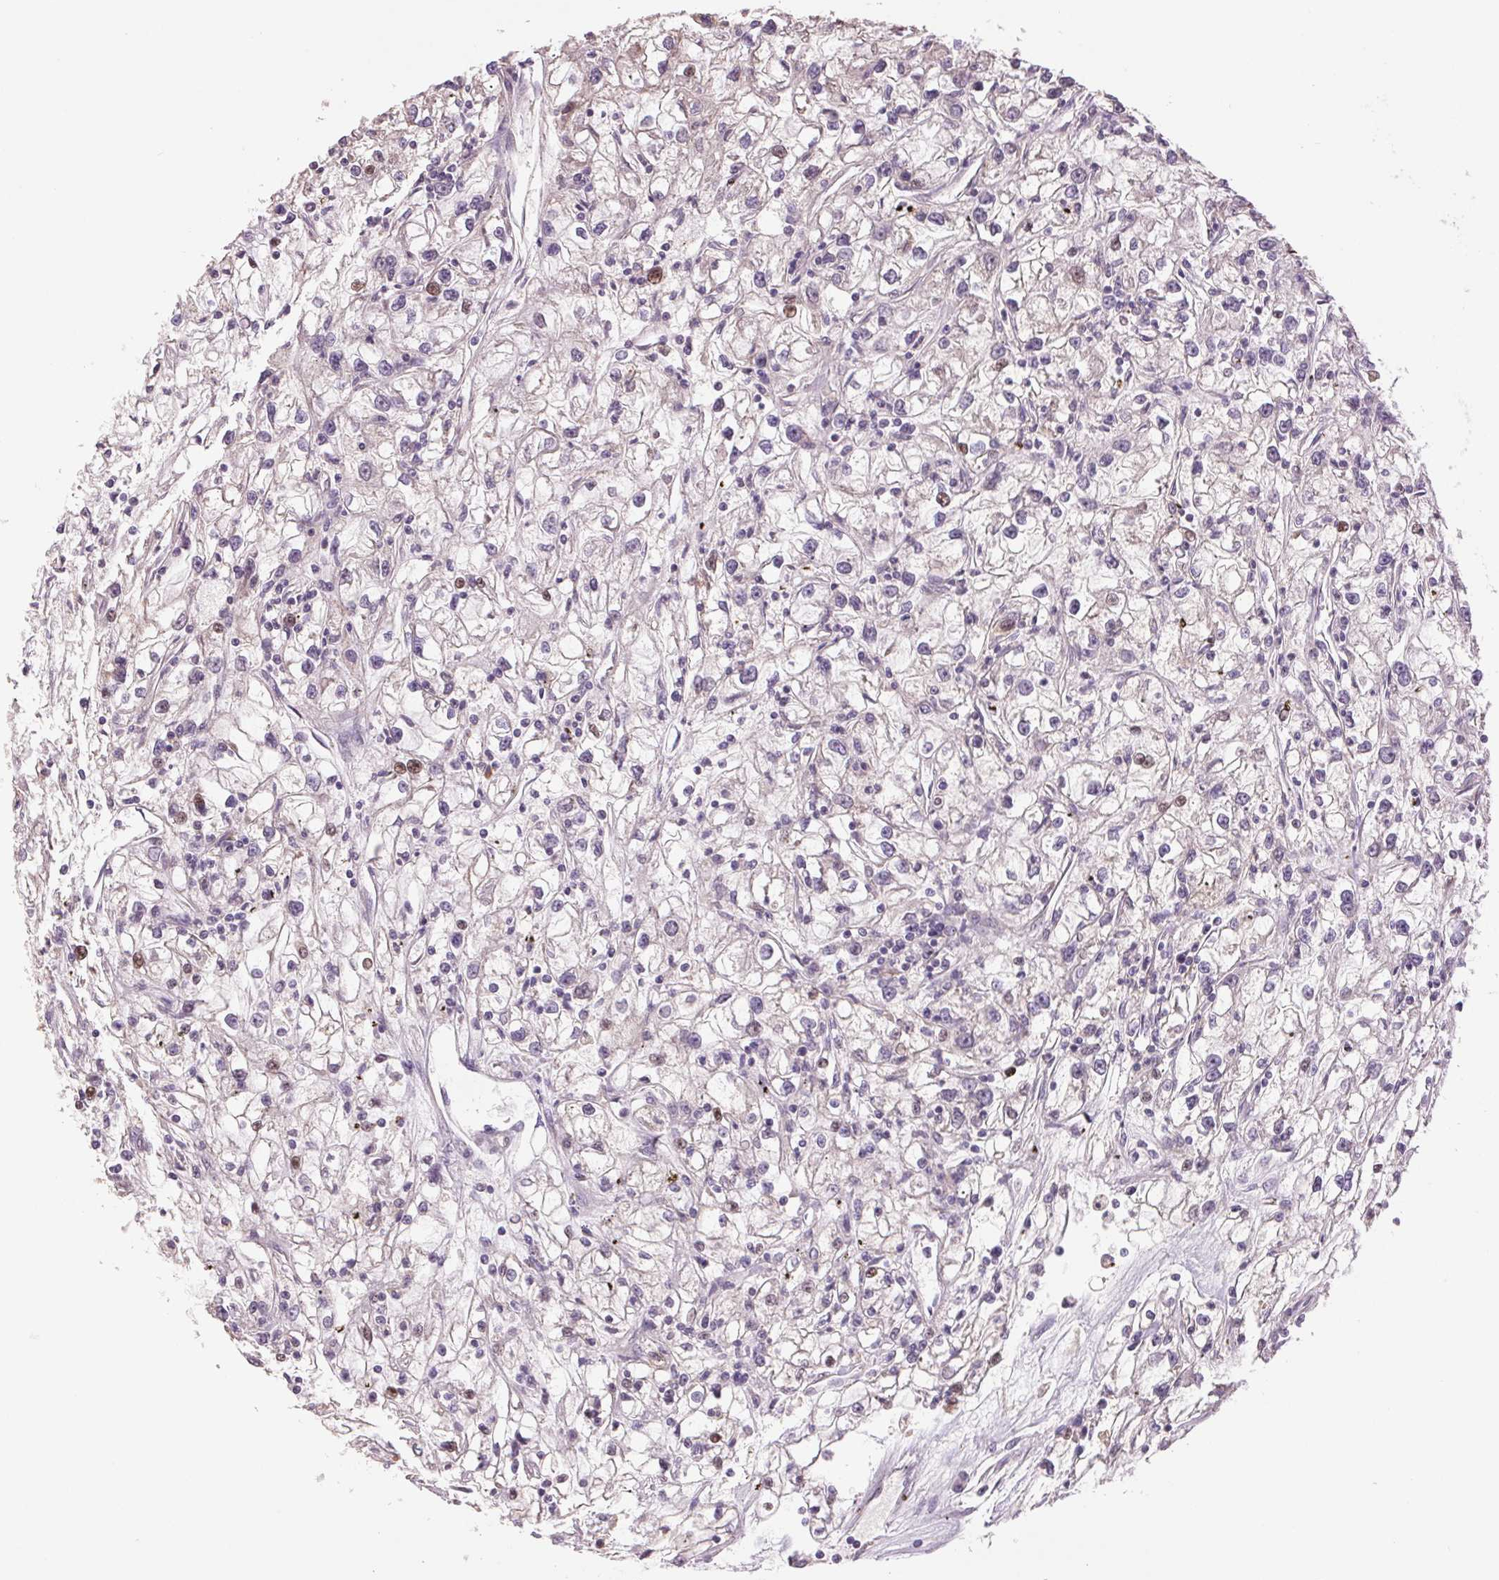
{"staining": {"intensity": "negative", "quantity": "none", "location": "none"}, "tissue": "renal cancer", "cell_type": "Tumor cells", "image_type": "cancer", "snomed": [{"axis": "morphology", "description": "Adenocarcinoma, NOS"}, {"axis": "topography", "description": "Kidney"}], "caption": "Immunohistochemistry image of adenocarcinoma (renal) stained for a protein (brown), which shows no staining in tumor cells. The staining is performed using DAB (3,3'-diaminobenzidine) brown chromogen with nuclei counter-stained in using hematoxylin.", "gene": "DGUOK", "patient": {"sex": "female", "age": 59}}